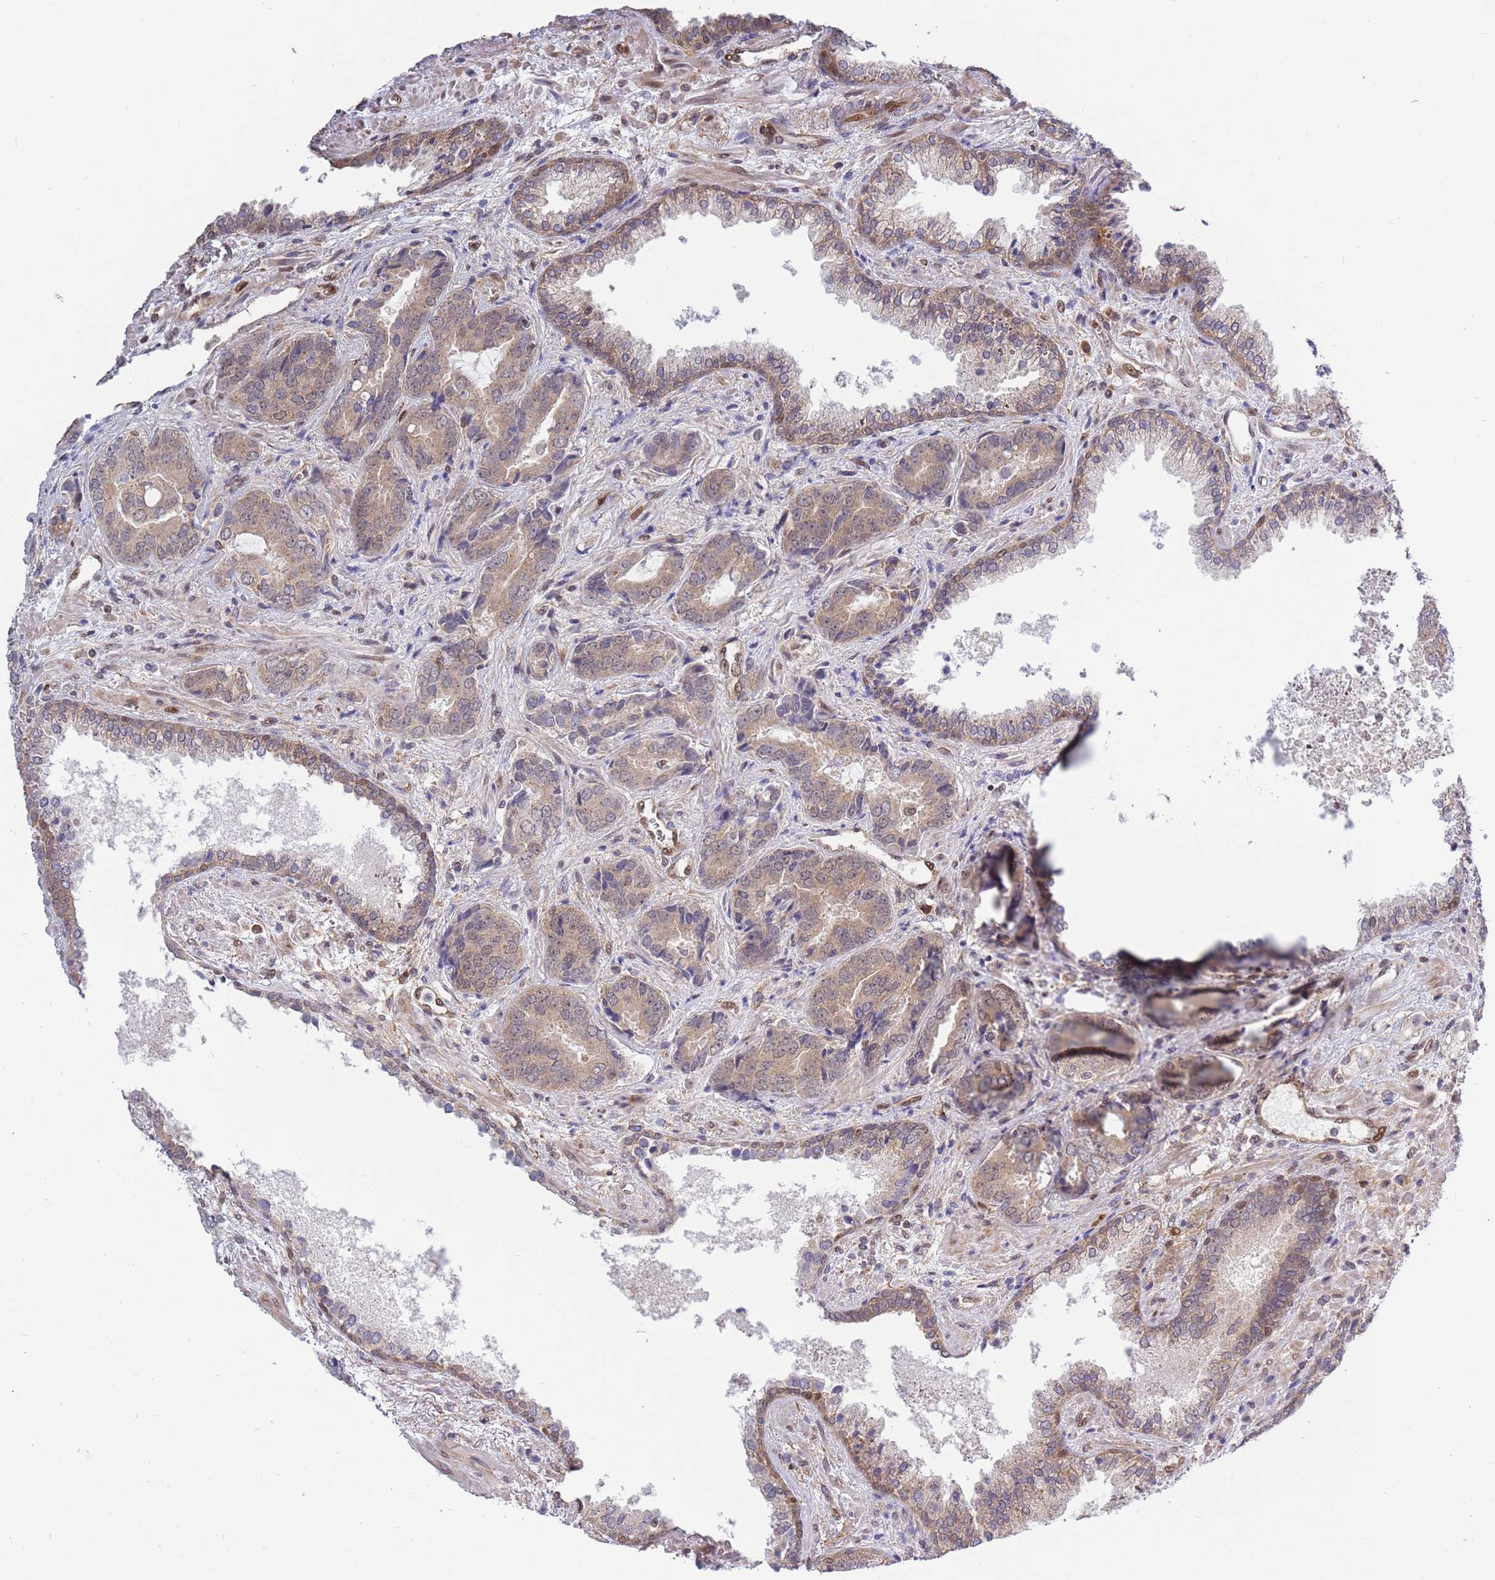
{"staining": {"intensity": "weak", "quantity": ">75%", "location": "cytoplasmic/membranous"}, "tissue": "prostate cancer", "cell_type": "Tumor cells", "image_type": "cancer", "snomed": [{"axis": "morphology", "description": "Adenocarcinoma, High grade"}, {"axis": "topography", "description": "Prostate"}], "caption": "DAB immunohistochemical staining of prostate cancer (adenocarcinoma (high-grade)) demonstrates weak cytoplasmic/membranous protein positivity in approximately >75% of tumor cells.", "gene": "TBX10", "patient": {"sex": "male", "age": 71}}